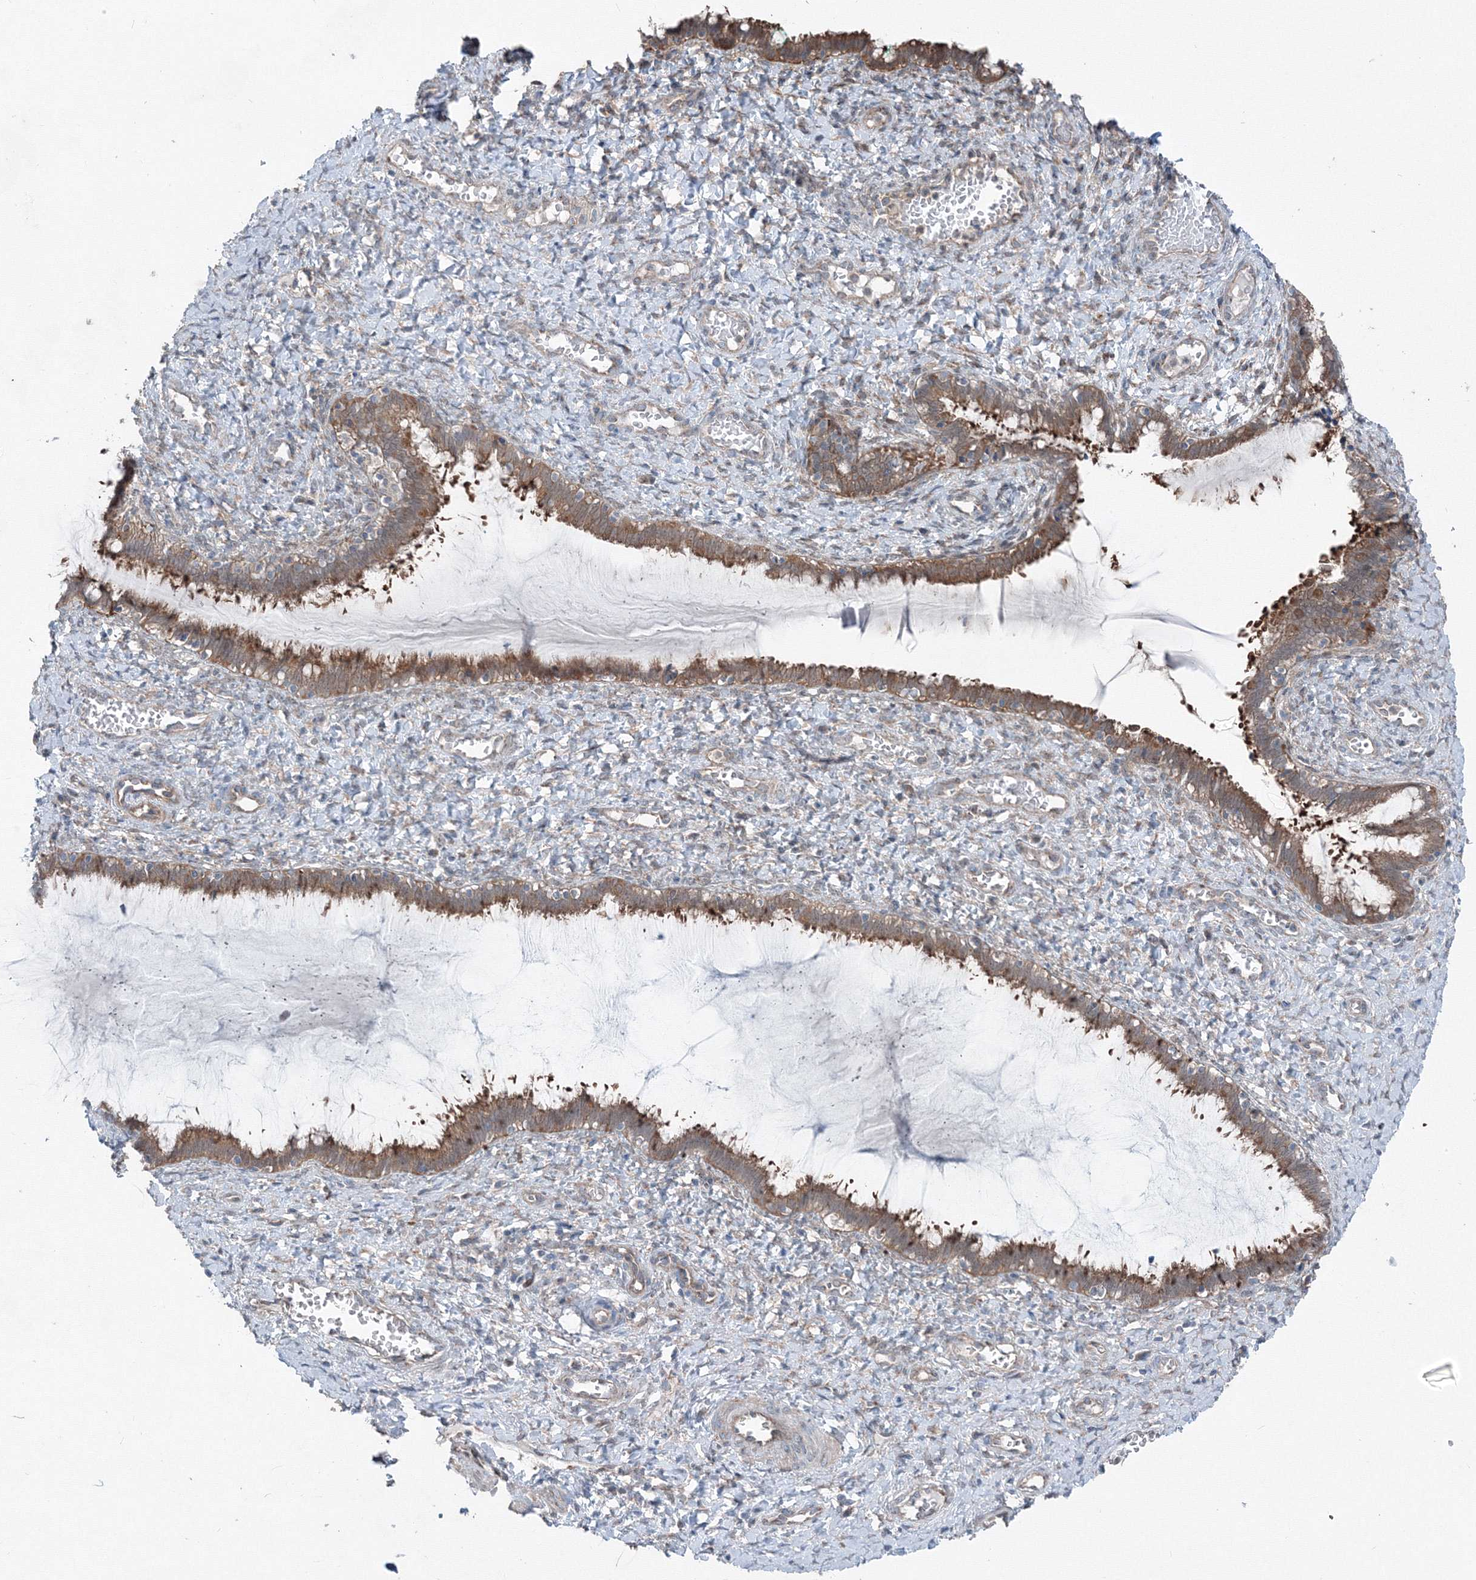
{"staining": {"intensity": "moderate", "quantity": ">75%", "location": "cytoplasmic/membranous"}, "tissue": "cervix", "cell_type": "Glandular cells", "image_type": "normal", "snomed": [{"axis": "morphology", "description": "Normal tissue, NOS"}, {"axis": "morphology", "description": "Adenocarcinoma, NOS"}, {"axis": "topography", "description": "Cervix"}], "caption": "A brown stain labels moderate cytoplasmic/membranous staining of a protein in glandular cells of benign cervix. The protein is shown in brown color, while the nuclei are stained blue.", "gene": "TPRKB", "patient": {"sex": "female", "age": 29}}